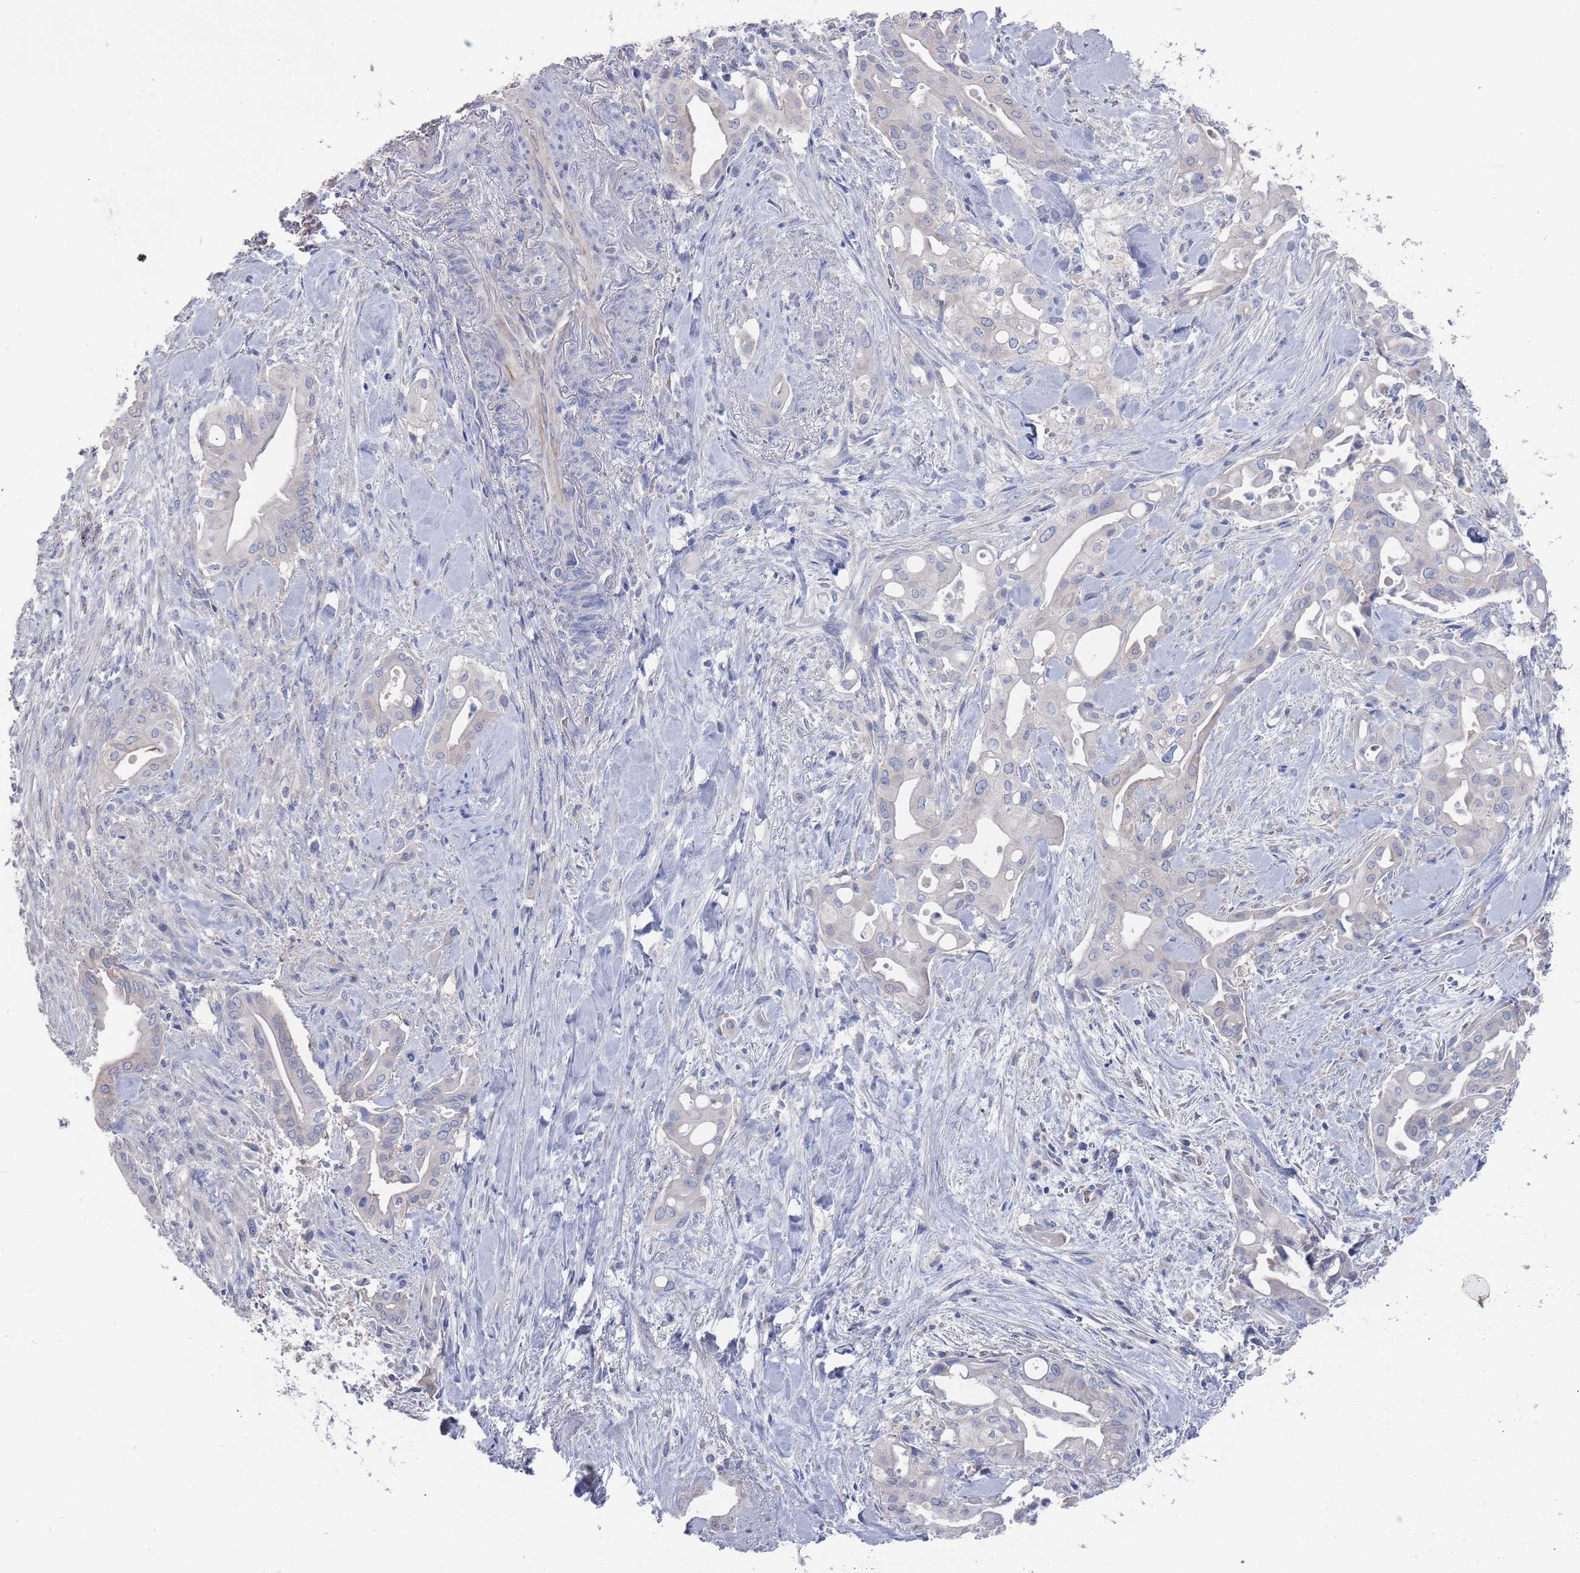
{"staining": {"intensity": "negative", "quantity": "none", "location": "none"}, "tissue": "liver cancer", "cell_type": "Tumor cells", "image_type": "cancer", "snomed": [{"axis": "morphology", "description": "Cholangiocarcinoma"}, {"axis": "topography", "description": "Liver"}], "caption": "IHC histopathology image of neoplastic tissue: human liver cholangiocarcinoma stained with DAB (3,3'-diaminobenzidine) reveals no significant protein staining in tumor cells.", "gene": "TMCO3", "patient": {"sex": "female", "age": 68}}